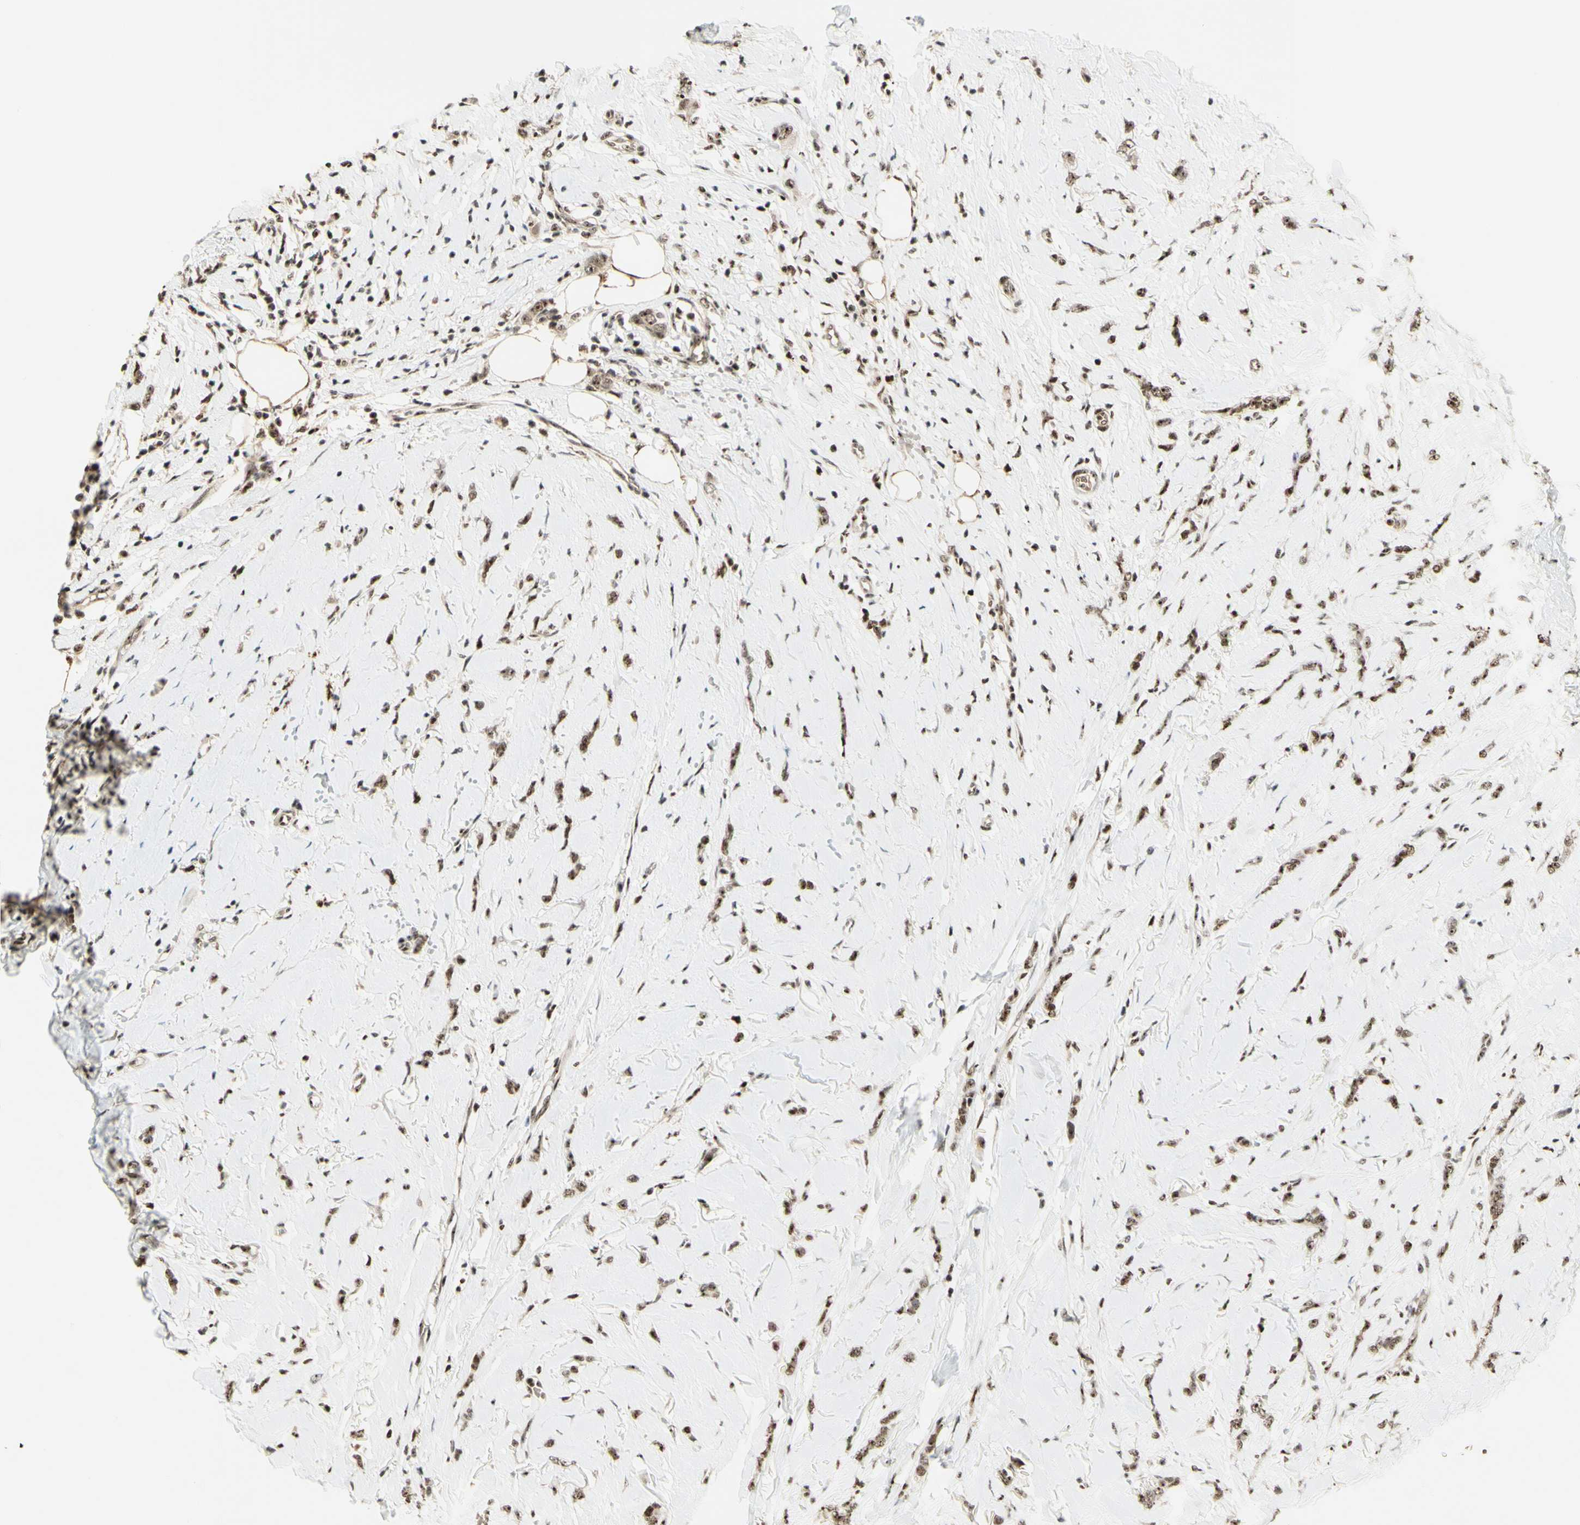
{"staining": {"intensity": "moderate", "quantity": ">75%", "location": "nuclear"}, "tissue": "breast cancer", "cell_type": "Tumor cells", "image_type": "cancer", "snomed": [{"axis": "morphology", "description": "Lobular carcinoma"}, {"axis": "topography", "description": "Skin"}, {"axis": "topography", "description": "Breast"}], "caption": "Brown immunohistochemical staining in breast lobular carcinoma shows moderate nuclear staining in approximately >75% of tumor cells.", "gene": "DHX9", "patient": {"sex": "female", "age": 46}}